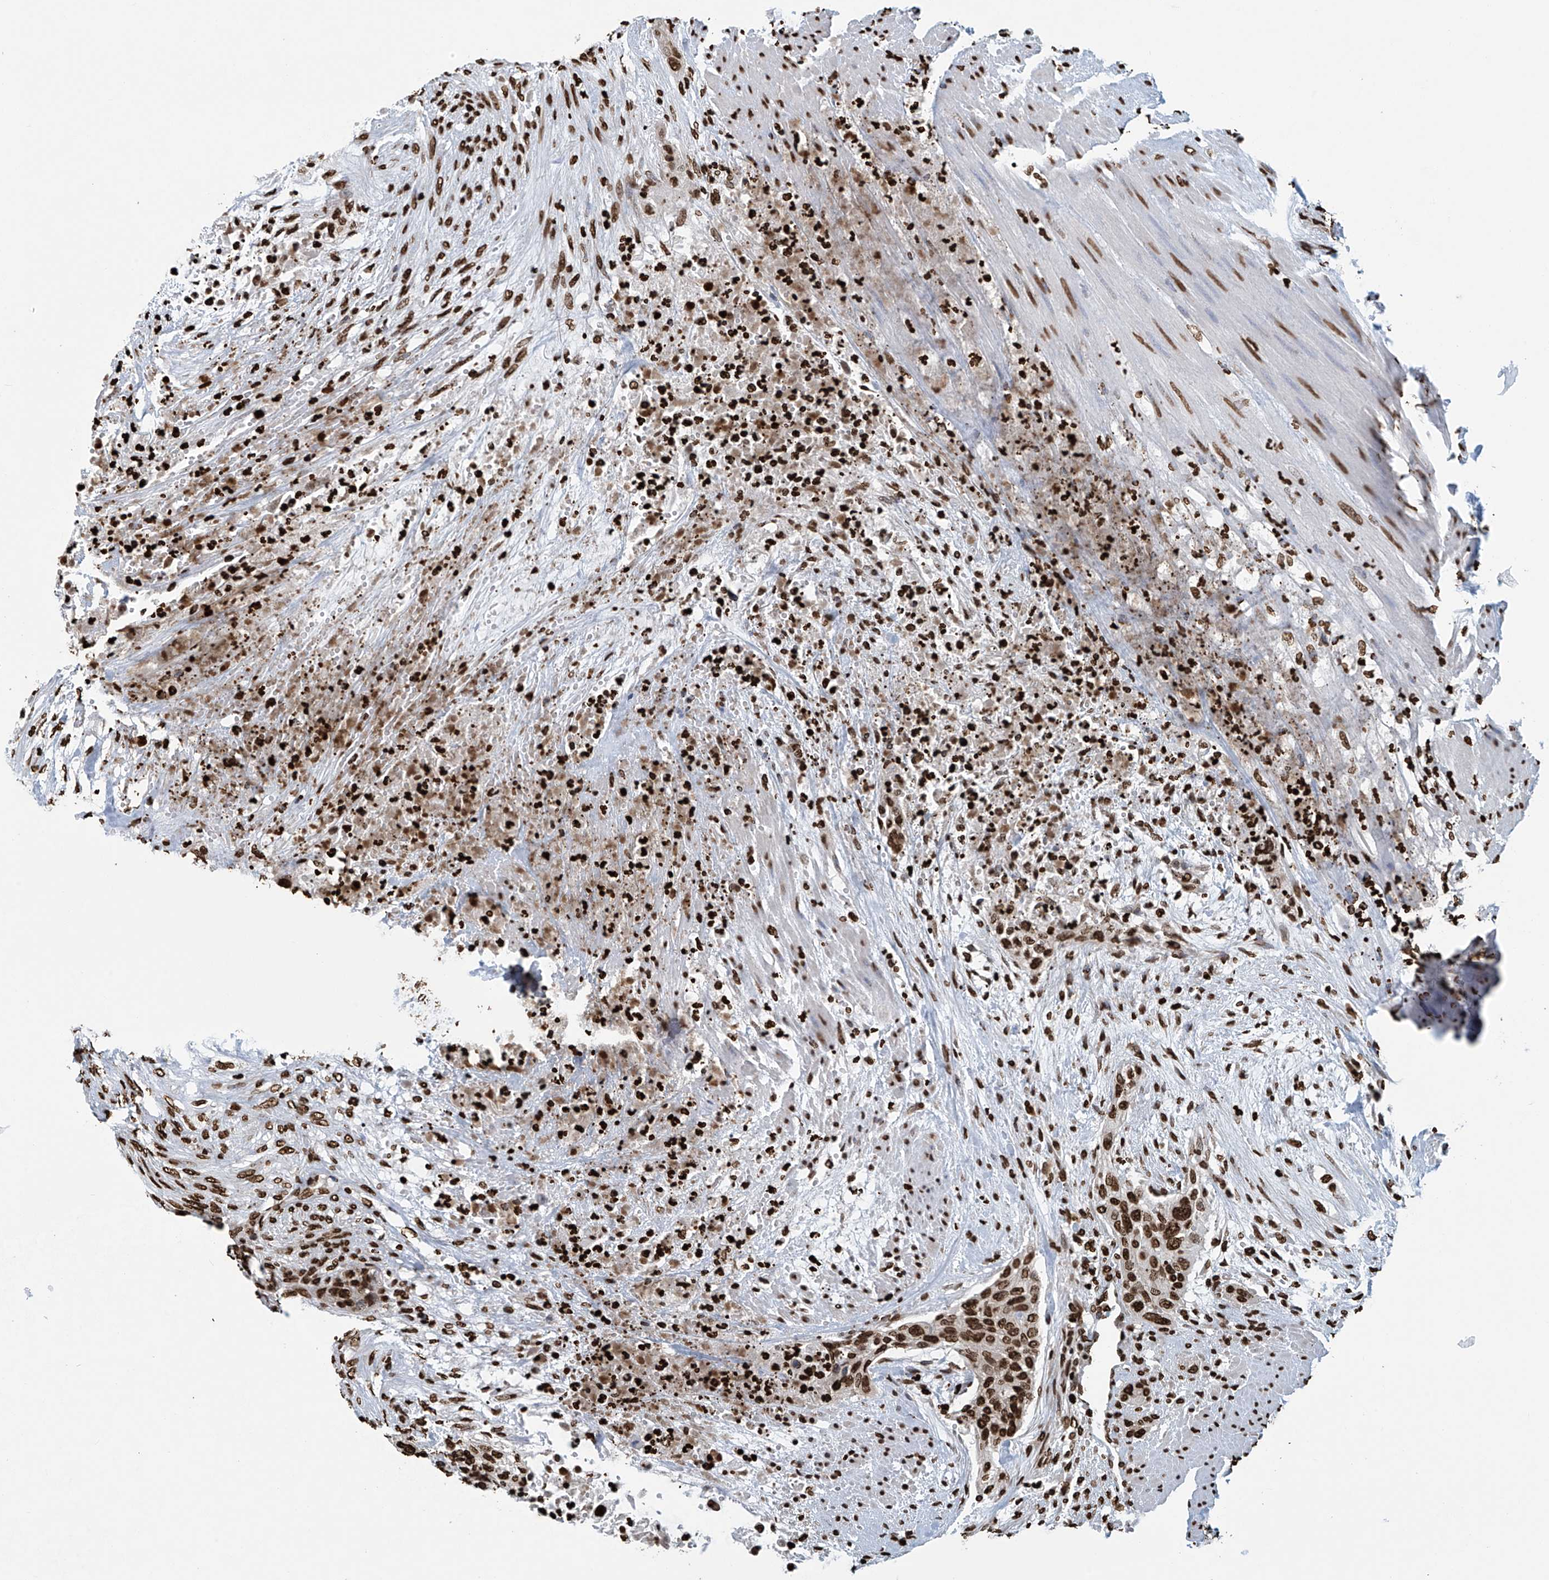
{"staining": {"intensity": "strong", "quantity": ">75%", "location": "nuclear"}, "tissue": "urothelial cancer", "cell_type": "Tumor cells", "image_type": "cancer", "snomed": [{"axis": "morphology", "description": "Urothelial carcinoma, High grade"}, {"axis": "topography", "description": "Urinary bladder"}], "caption": "The histopathology image displays a brown stain indicating the presence of a protein in the nuclear of tumor cells in high-grade urothelial carcinoma. The staining was performed using DAB, with brown indicating positive protein expression. Nuclei are stained blue with hematoxylin.", "gene": "DPPA2", "patient": {"sex": "male", "age": 35}}